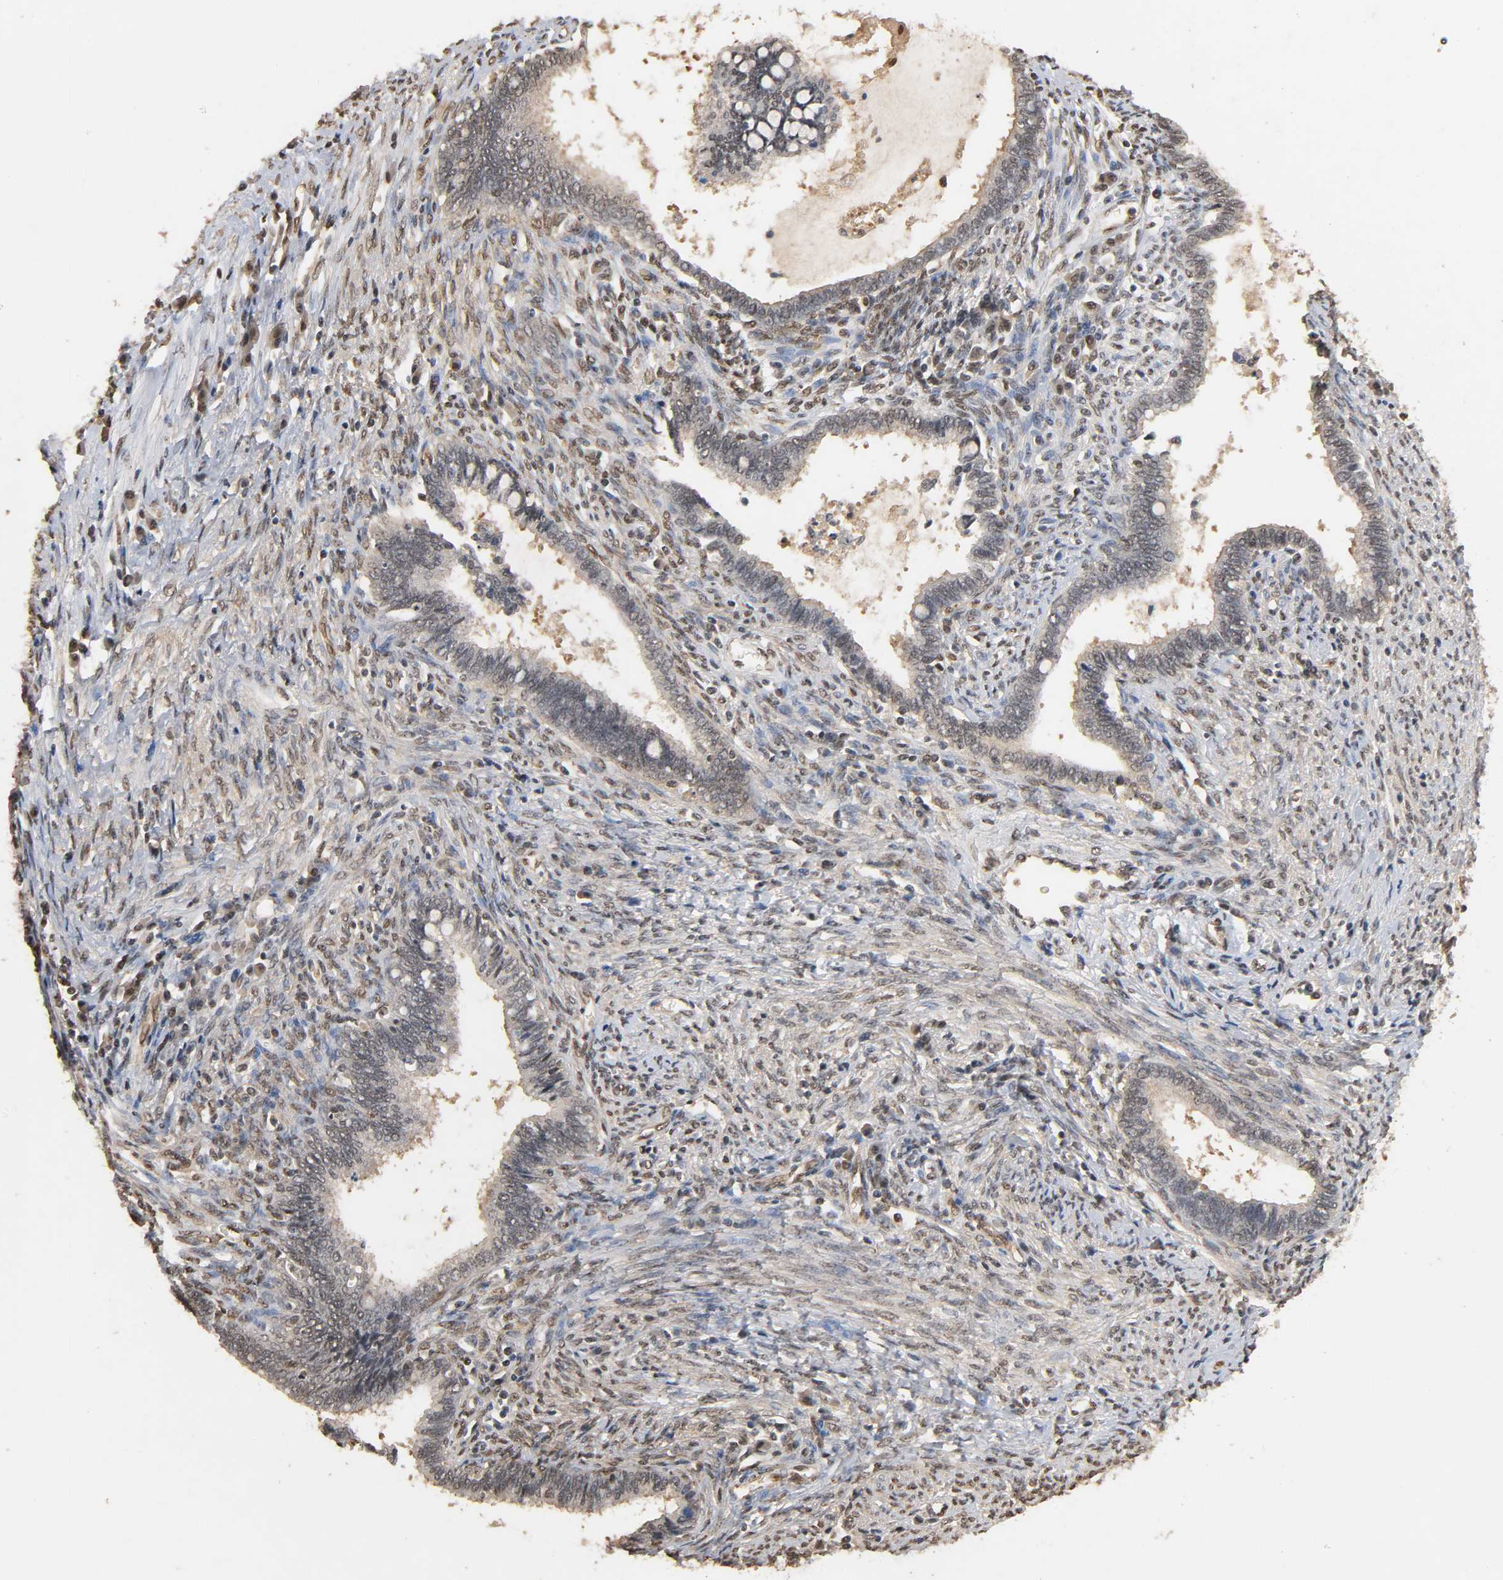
{"staining": {"intensity": "negative", "quantity": "none", "location": "none"}, "tissue": "cervical cancer", "cell_type": "Tumor cells", "image_type": "cancer", "snomed": [{"axis": "morphology", "description": "Adenocarcinoma, NOS"}, {"axis": "topography", "description": "Cervix"}], "caption": "This is a image of immunohistochemistry staining of cervical adenocarcinoma, which shows no expression in tumor cells.", "gene": "UBC", "patient": {"sex": "female", "age": 44}}